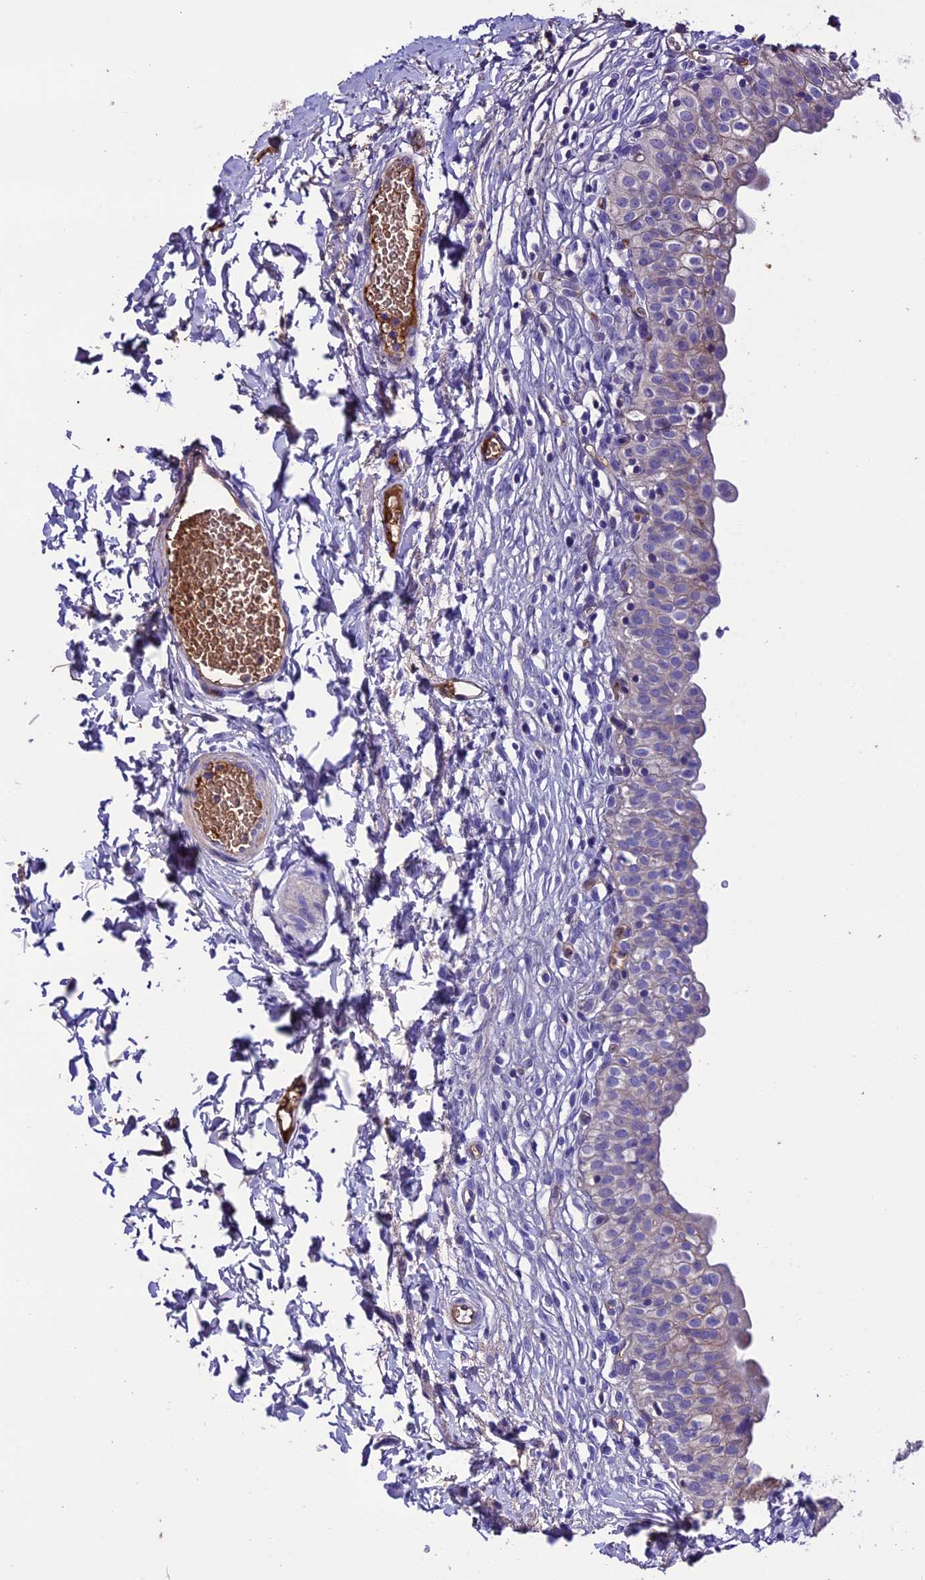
{"staining": {"intensity": "weak", "quantity": "<25%", "location": "cytoplasmic/membranous"}, "tissue": "urinary bladder", "cell_type": "Urothelial cells", "image_type": "normal", "snomed": [{"axis": "morphology", "description": "Normal tissue, NOS"}, {"axis": "topography", "description": "Urinary bladder"}], "caption": "There is no significant positivity in urothelial cells of urinary bladder. The staining was performed using DAB (3,3'-diaminobenzidine) to visualize the protein expression in brown, while the nuclei were stained in blue with hematoxylin (Magnification: 20x).", "gene": "TCP11L2", "patient": {"sex": "male", "age": 55}}